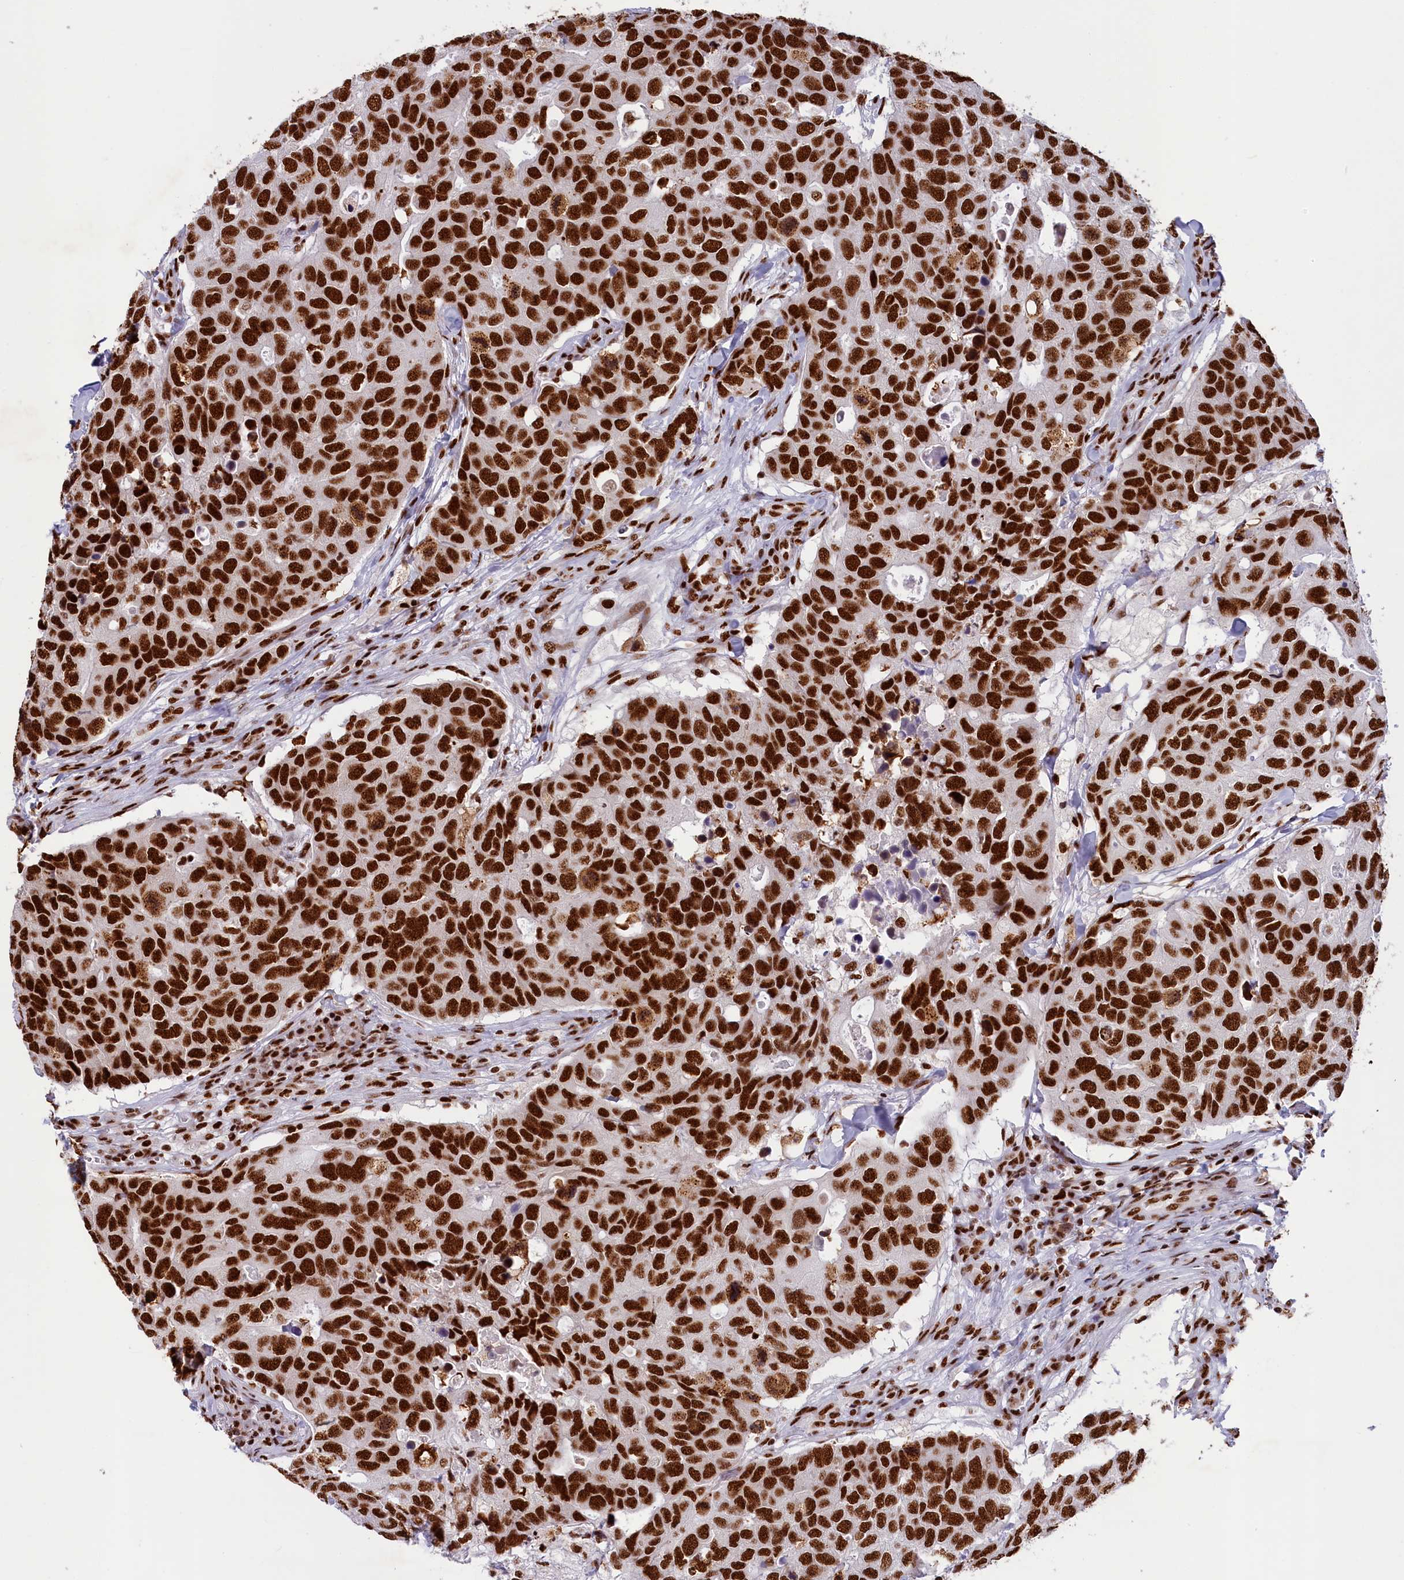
{"staining": {"intensity": "strong", "quantity": ">75%", "location": "nuclear"}, "tissue": "breast cancer", "cell_type": "Tumor cells", "image_type": "cancer", "snomed": [{"axis": "morphology", "description": "Duct carcinoma"}, {"axis": "topography", "description": "Breast"}], "caption": "Intraductal carcinoma (breast) tissue demonstrates strong nuclear expression in approximately >75% of tumor cells (IHC, brightfield microscopy, high magnification).", "gene": "SNRNP70", "patient": {"sex": "female", "age": 83}}